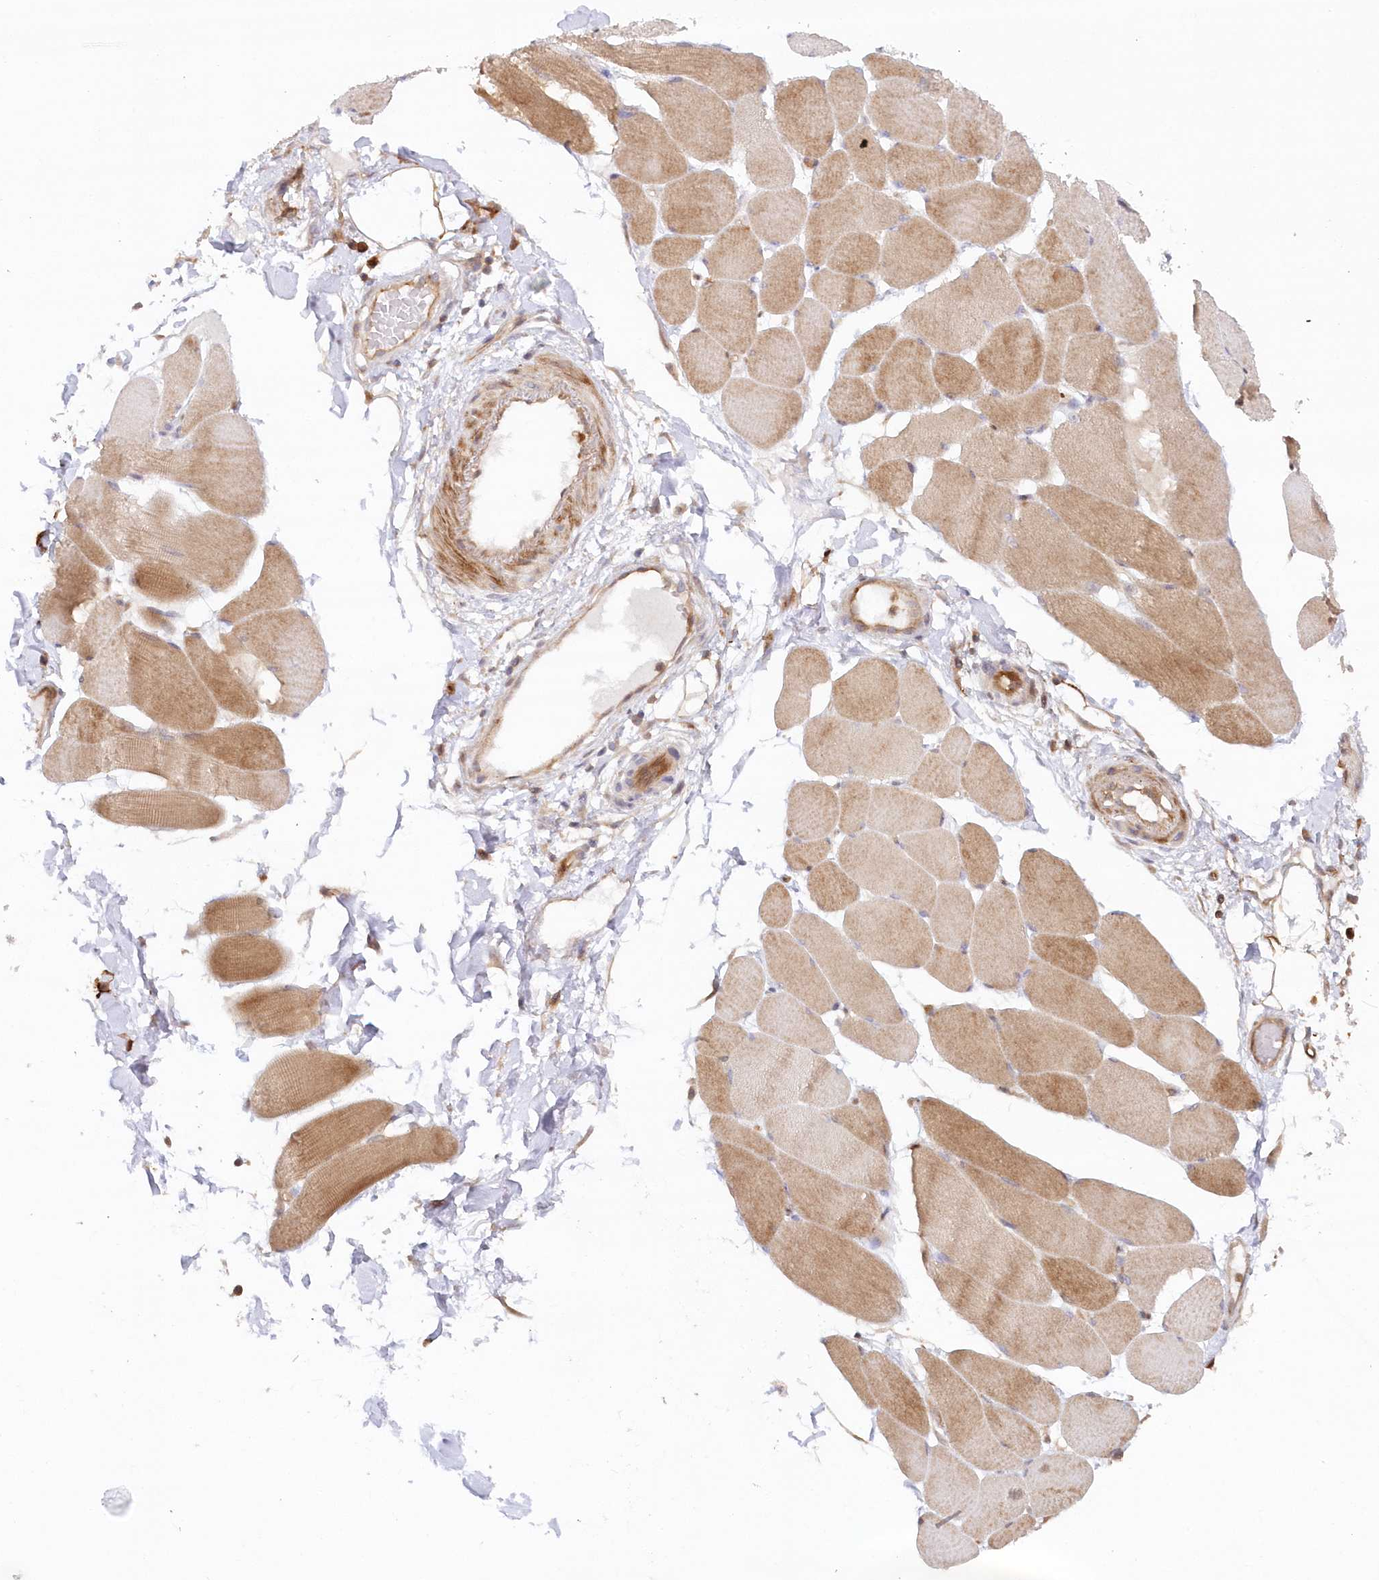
{"staining": {"intensity": "moderate", "quantity": "25%-75%", "location": "cytoplasmic/membranous"}, "tissue": "skeletal muscle", "cell_type": "Myocytes", "image_type": "normal", "snomed": [{"axis": "morphology", "description": "Normal tissue, NOS"}, {"axis": "topography", "description": "Skin"}, {"axis": "topography", "description": "Skeletal muscle"}], "caption": "An image showing moderate cytoplasmic/membranous staining in approximately 25%-75% of myocytes in normal skeletal muscle, as visualized by brown immunohistochemical staining.", "gene": "GBE1", "patient": {"sex": "male", "age": 83}}